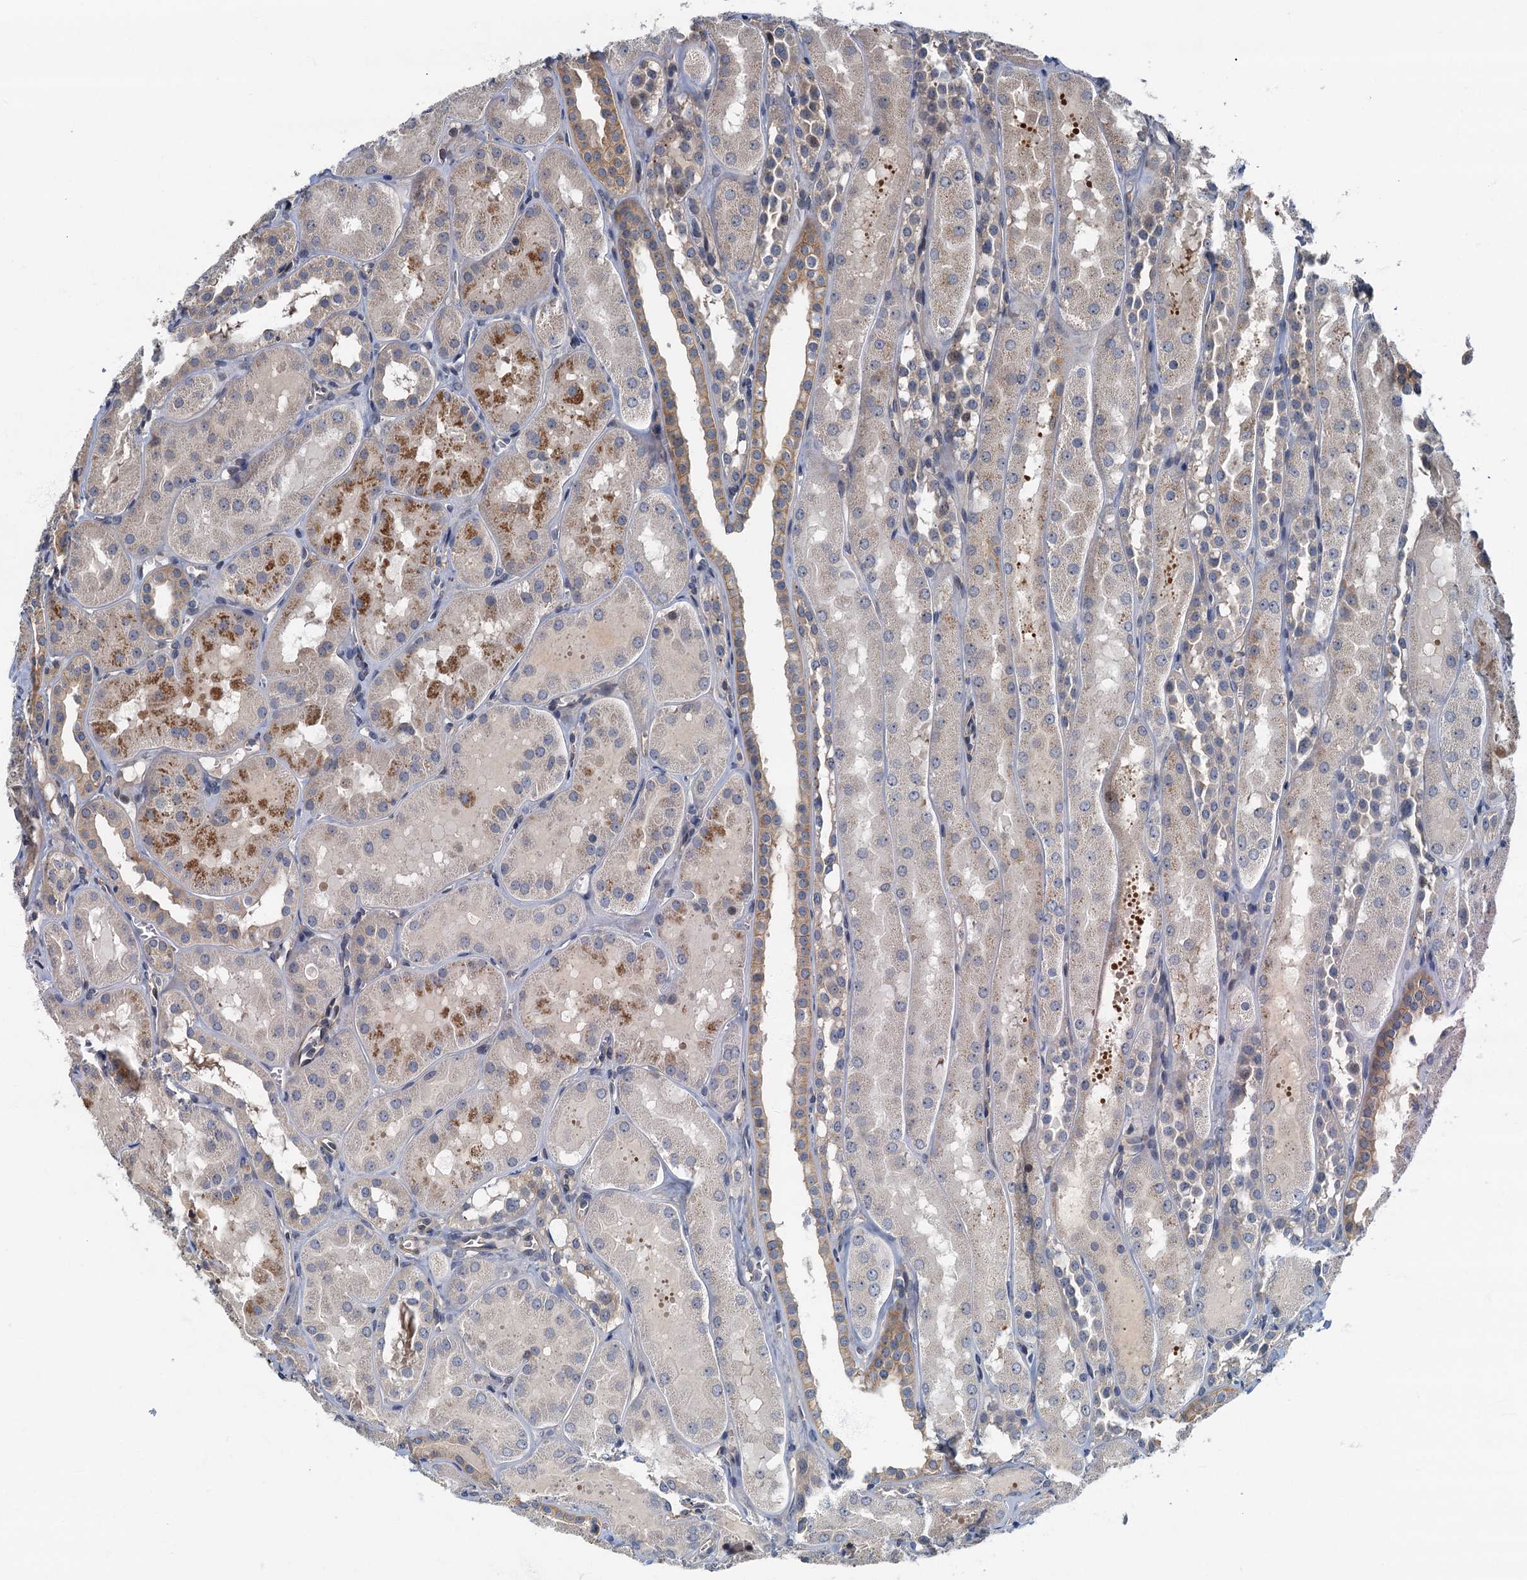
{"staining": {"intensity": "weak", "quantity": "<25%", "location": "cytoplasmic/membranous"}, "tissue": "kidney", "cell_type": "Cells in glomeruli", "image_type": "normal", "snomed": [{"axis": "morphology", "description": "Normal tissue, NOS"}, {"axis": "topography", "description": "Kidney"}, {"axis": "topography", "description": "Urinary bladder"}], "caption": "Immunohistochemistry (IHC) histopathology image of normal kidney: human kidney stained with DAB (3,3'-diaminobenzidine) reveals no significant protein expression in cells in glomeruli. (Stains: DAB (3,3'-diaminobenzidine) immunohistochemistry (IHC) with hematoxylin counter stain, Microscopy: brightfield microscopy at high magnification).", "gene": "CKAP2L", "patient": {"sex": "male", "age": 16}}